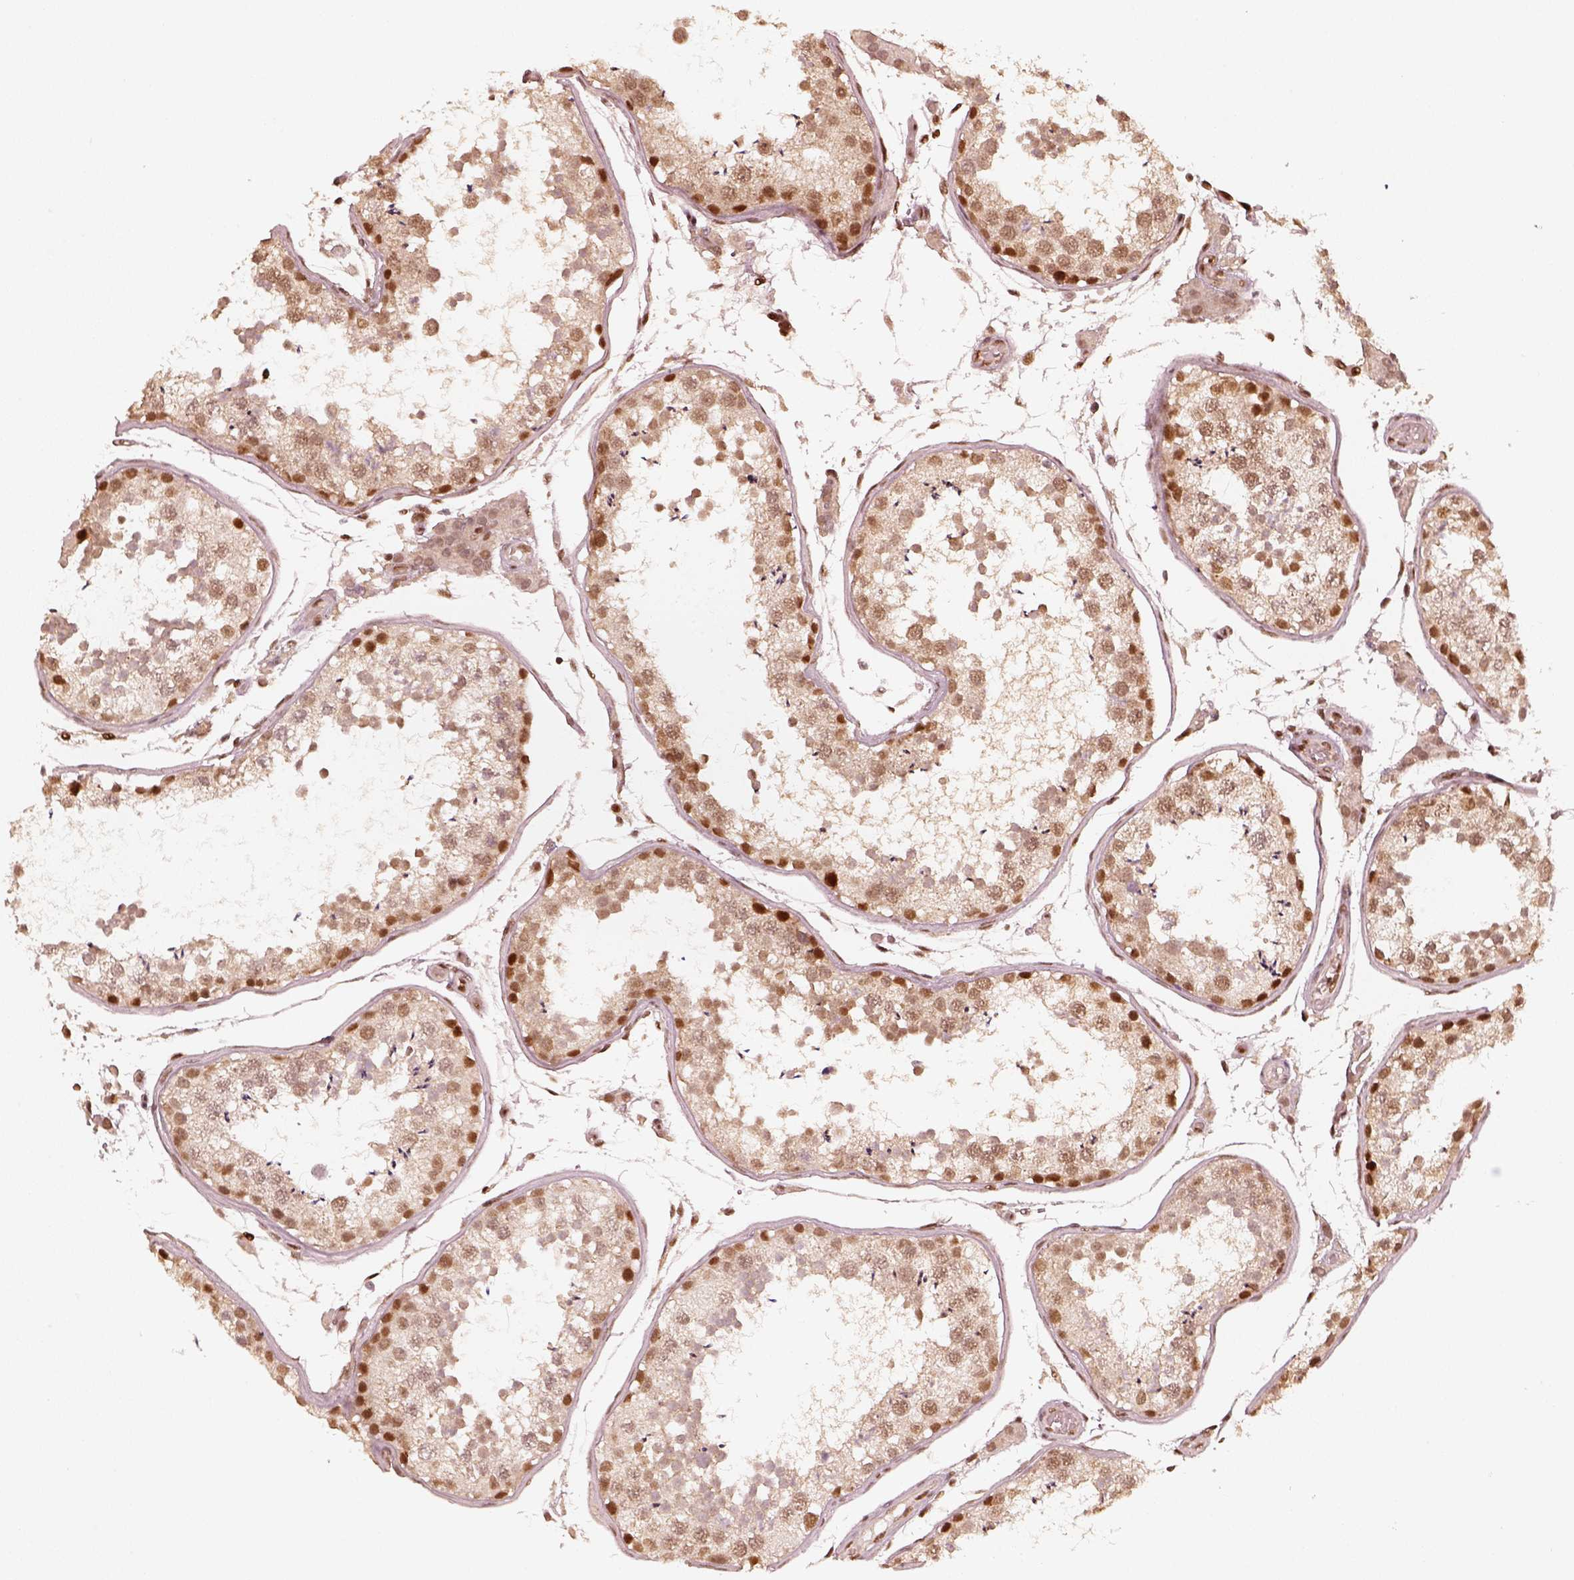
{"staining": {"intensity": "strong", "quantity": "<25%", "location": "nuclear"}, "tissue": "testis", "cell_type": "Cells in seminiferous ducts", "image_type": "normal", "snomed": [{"axis": "morphology", "description": "Normal tissue, NOS"}, {"axis": "topography", "description": "Testis"}], "caption": "Immunohistochemical staining of unremarkable testis displays strong nuclear protein staining in about <25% of cells in seminiferous ducts. Nuclei are stained in blue.", "gene": "GMEB2", "patient": {"sex": "male", "age": 29}}